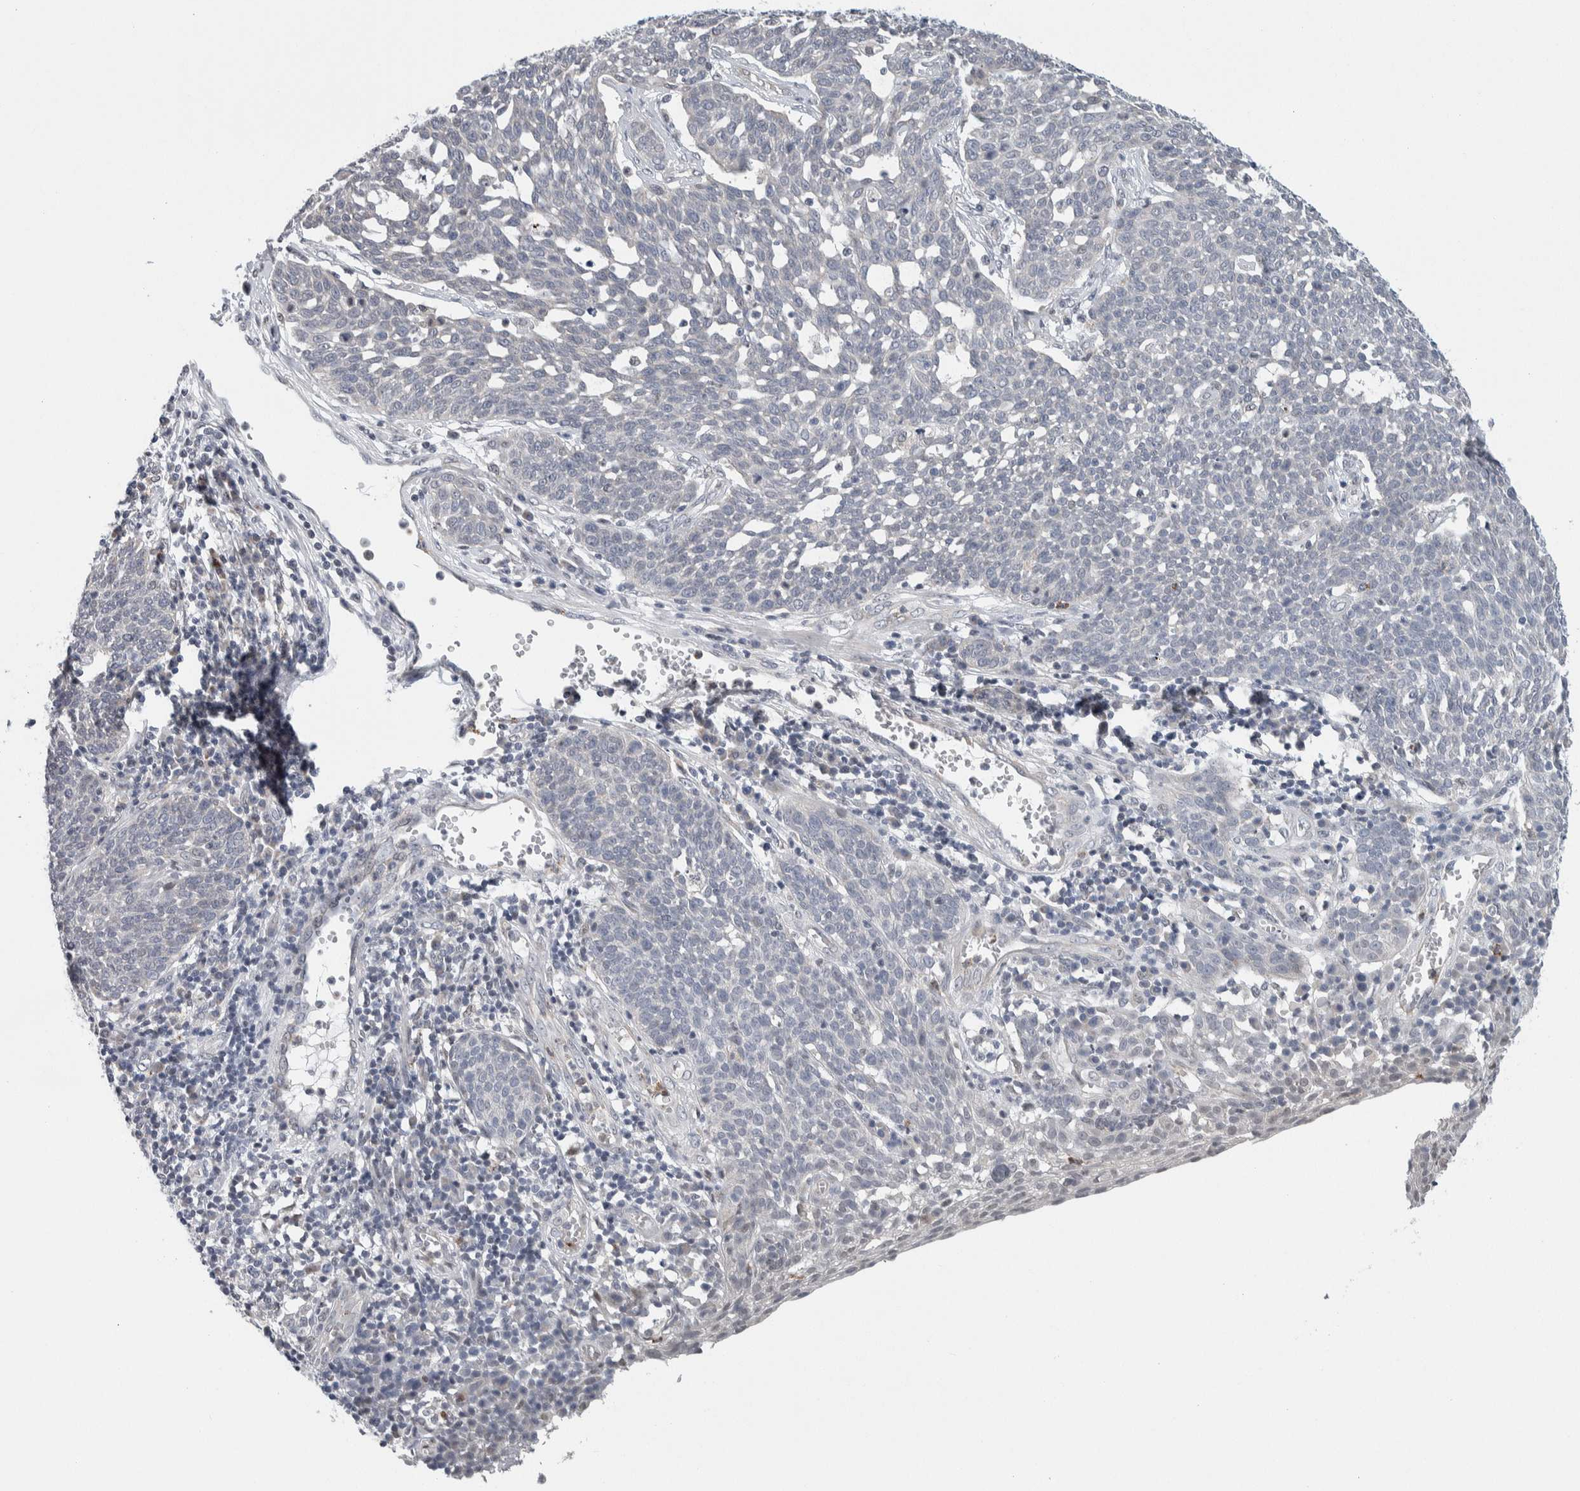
{"staining": {"intensity": "negative", "quantity": "none", "location": "none"}, "tissue": "cervical cancer", "cell_type": "Tumor cells", "image_type": "cancer", "snomed": [{"axis": "morphology", "description": "Squamous cell carcinoma, NOS"}, {"axis": "topography", "description": "Cervix"}], "caption": "An immunohistochemistry (IHC) micrograph of squamous cell carcinoma (cervical) is shown. There is no staining in tumor cells of squamous cell carcinoma (cervical). (DAB (3,3'-diaminobenzidine) immunohistochemistry (IHC) with hematoxylin counter stain).", "gene": "NEUROD1", "patient": {"sex": "female", "age": 34}}